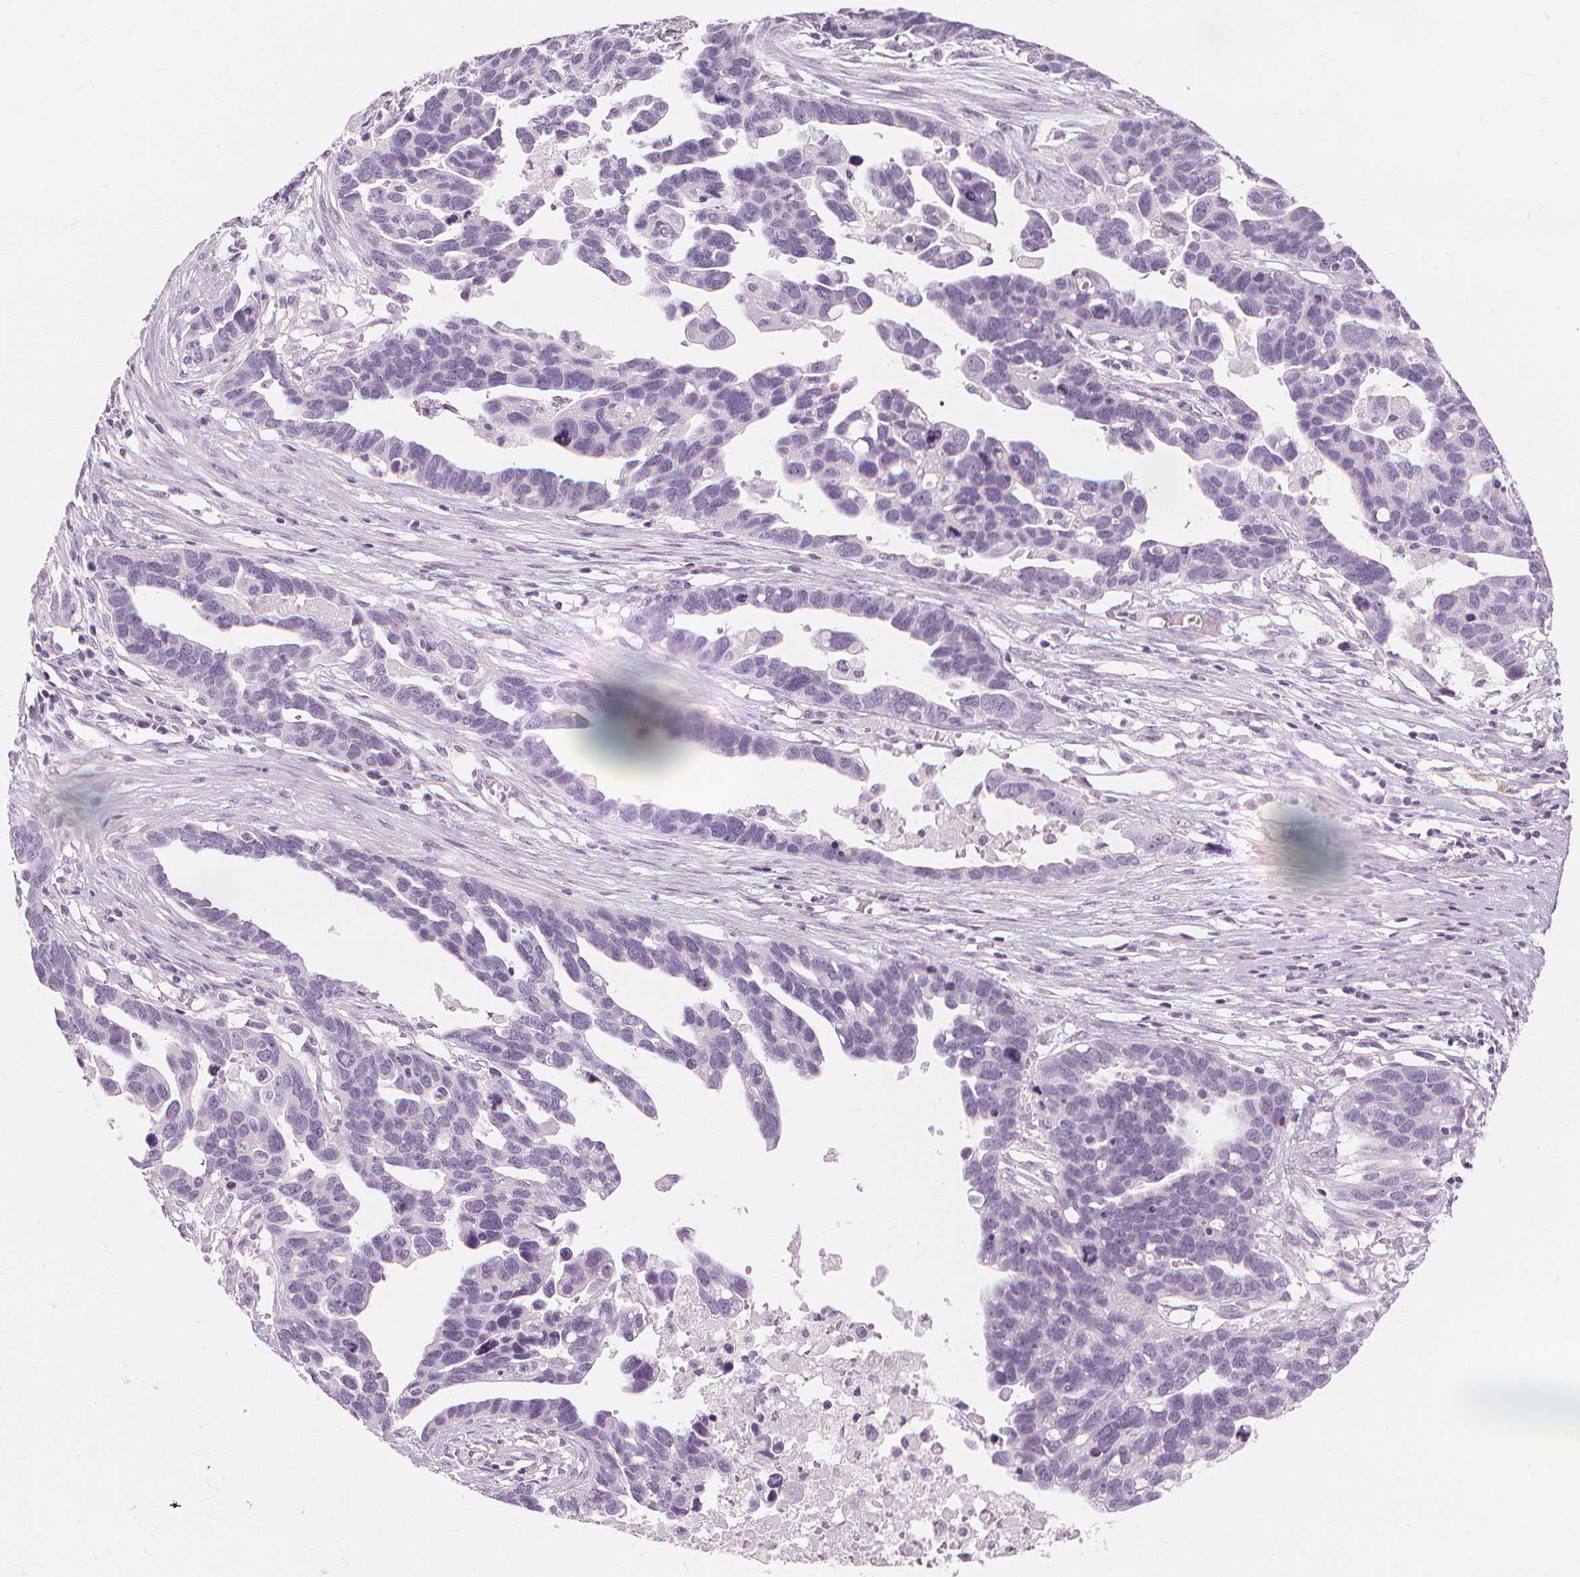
{"staining": {"intensity": "negative", "quantity": "none", "location": "none"}, "tissue": "ovarian cancer", "cell_type": "Tumor cells", "image_type": "cancer", "snomed": [{"axis": "morphology", "description": "Cystadenocarcinoma, serous, NOS"}, {"axis": "topography", "description": "Ovary"}], "caption": "This image is of ovarian cancer (serous cystadenocarcinoma) stained with immunohistochemistry (IHC) to label a protein in brown with the nuclei are counter-stained blue. There is no positivity in tumor cells. The staining is performed using DAB brown chromogen with nuclei counter-stained in using hematoxylin.", "gene": "MUC12", "patient": {"sex": "female", "age": 54}}